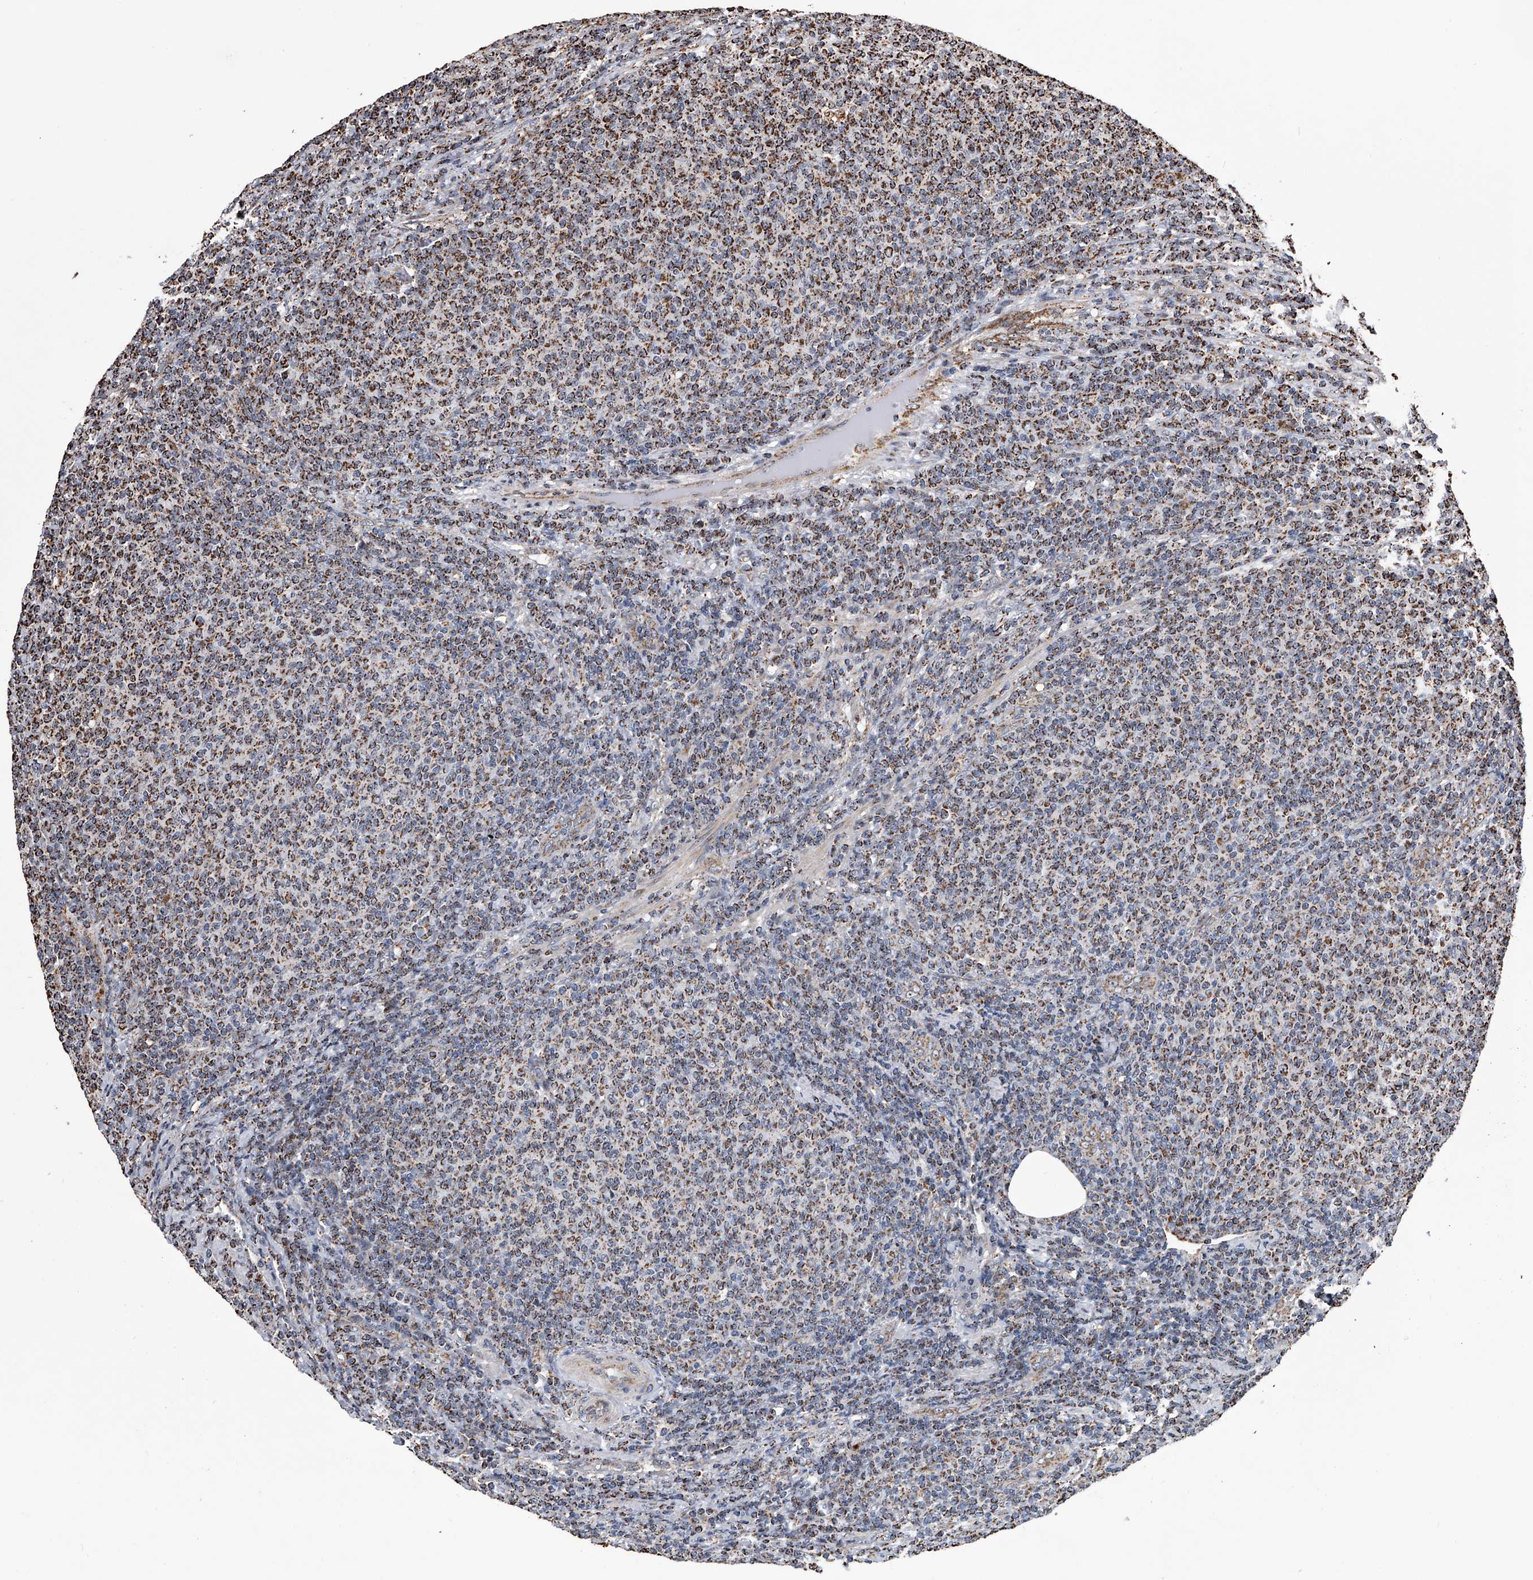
{"staining": {"intensity": "strong", "quantity": ">75%", "location": "cytoplasmic/membranous"}, "tissue": "lymphoma", "cell_type": "Tumor cells", "image_type": "cancer", "snomed": [{"axis": "morphology", "description": "Malignant lymphoma, non-Hodgkin's type, Low grade"}, {"axis": "topography", "description": "Lymph node"}], "caption": "A brown stain shows strong cytoplasmic/membranous staining of a protein in malignant lymphoma, non-Hodgkin's type (low-grade) tumor cells.", "gene": "SMPDL3A", "patient": {"sex": "male", "age": 66}}